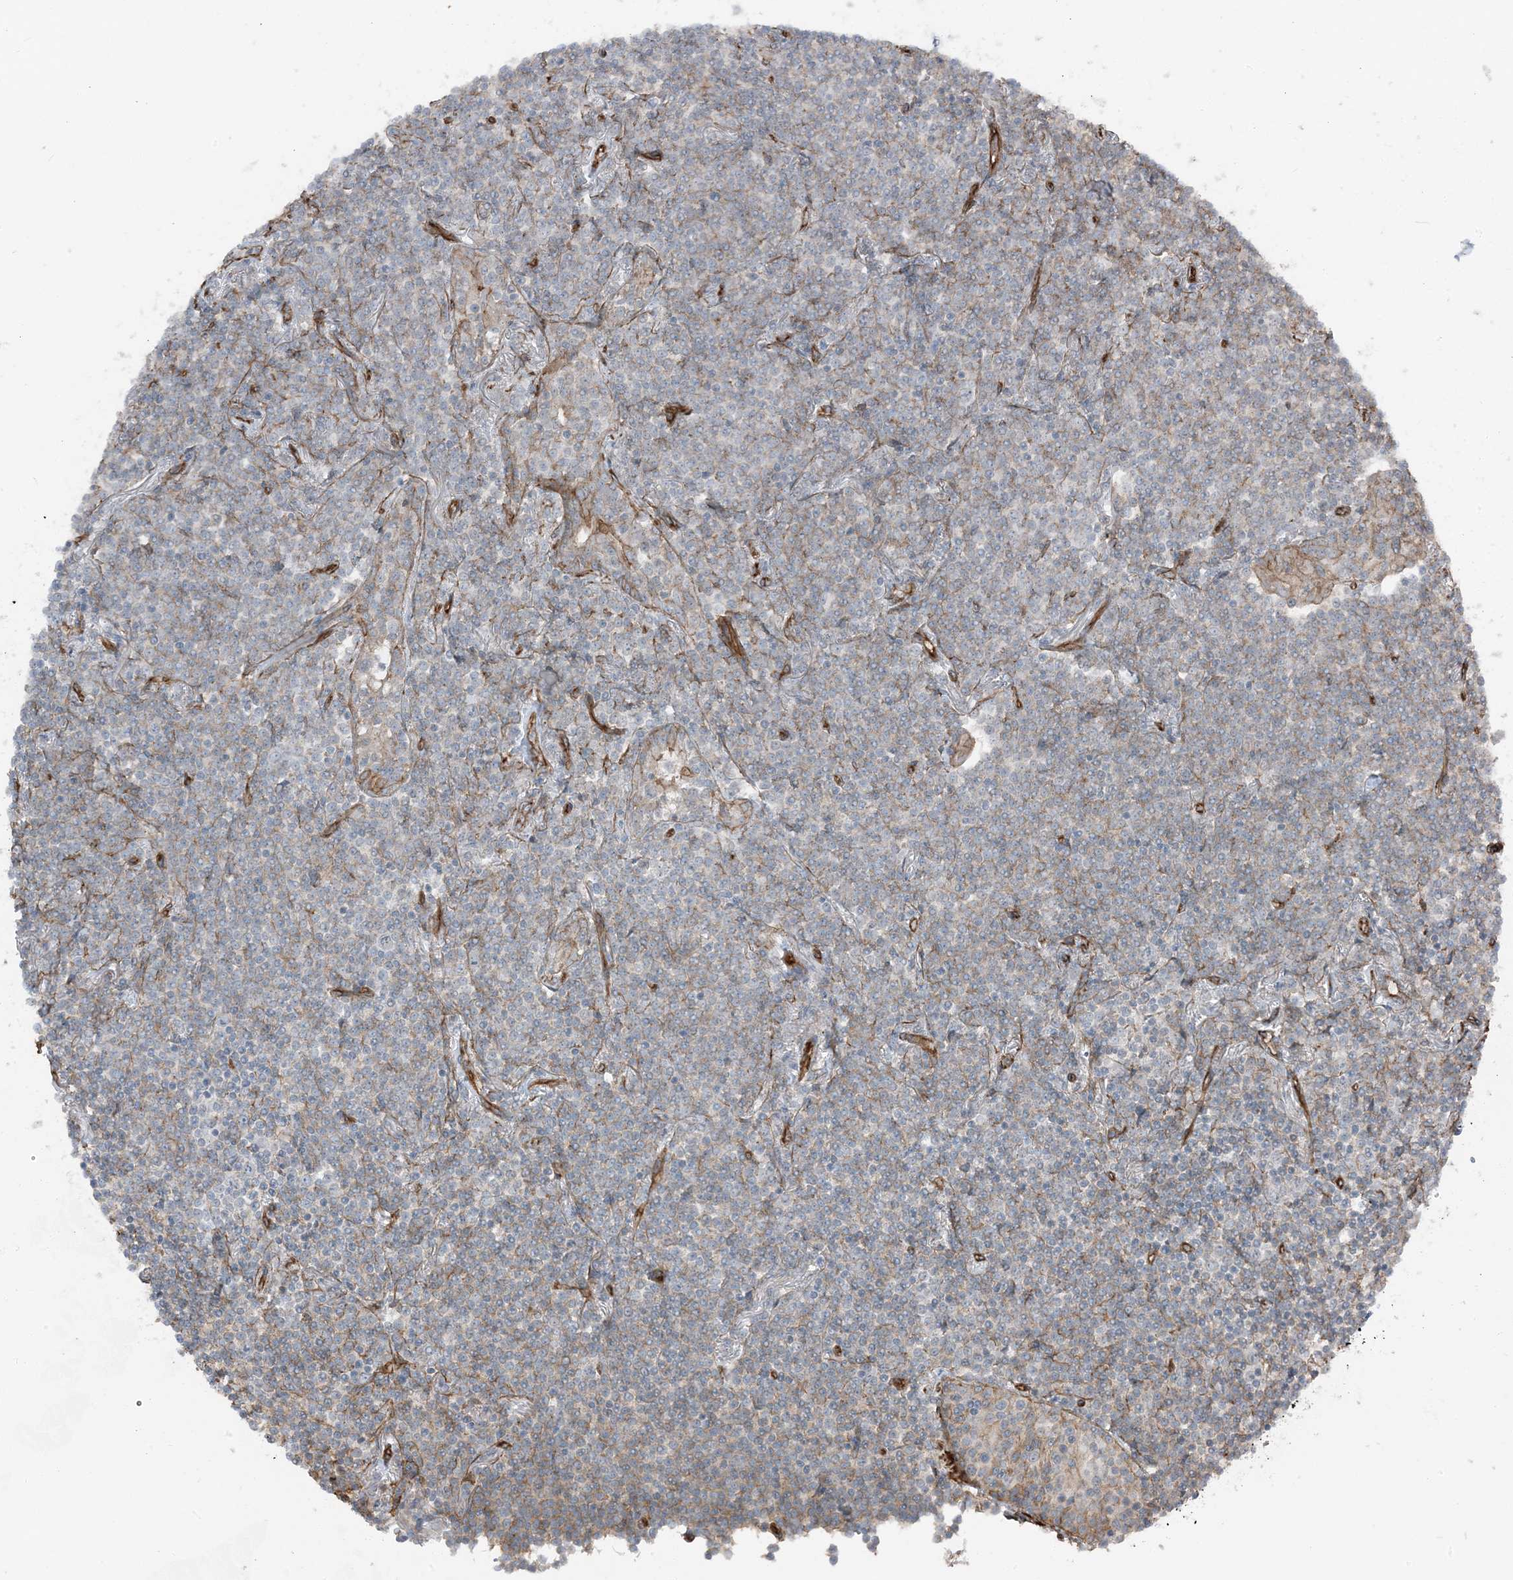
{"staining": {"intensity": "weak", "quantity": "<25%", "location": "cytoplasmic/membranous"}, "tissue": "lymphoma", "cell_type": "Tumor cells", "image_type": "cancer", "snomed": [{"axis": "morphology", "description": "Malignant lymphoma, non-Hodgkin's type, Low grade"}, {"axis": "topography", "description": "Lung"}], "caption": "Image shows no significant protein expression in tumor cells of malignant lymphoma, non-Hodgkin's type (low-grade).", "gene": "ZFP90", "patient": {"sex": "female", "age": 71}}